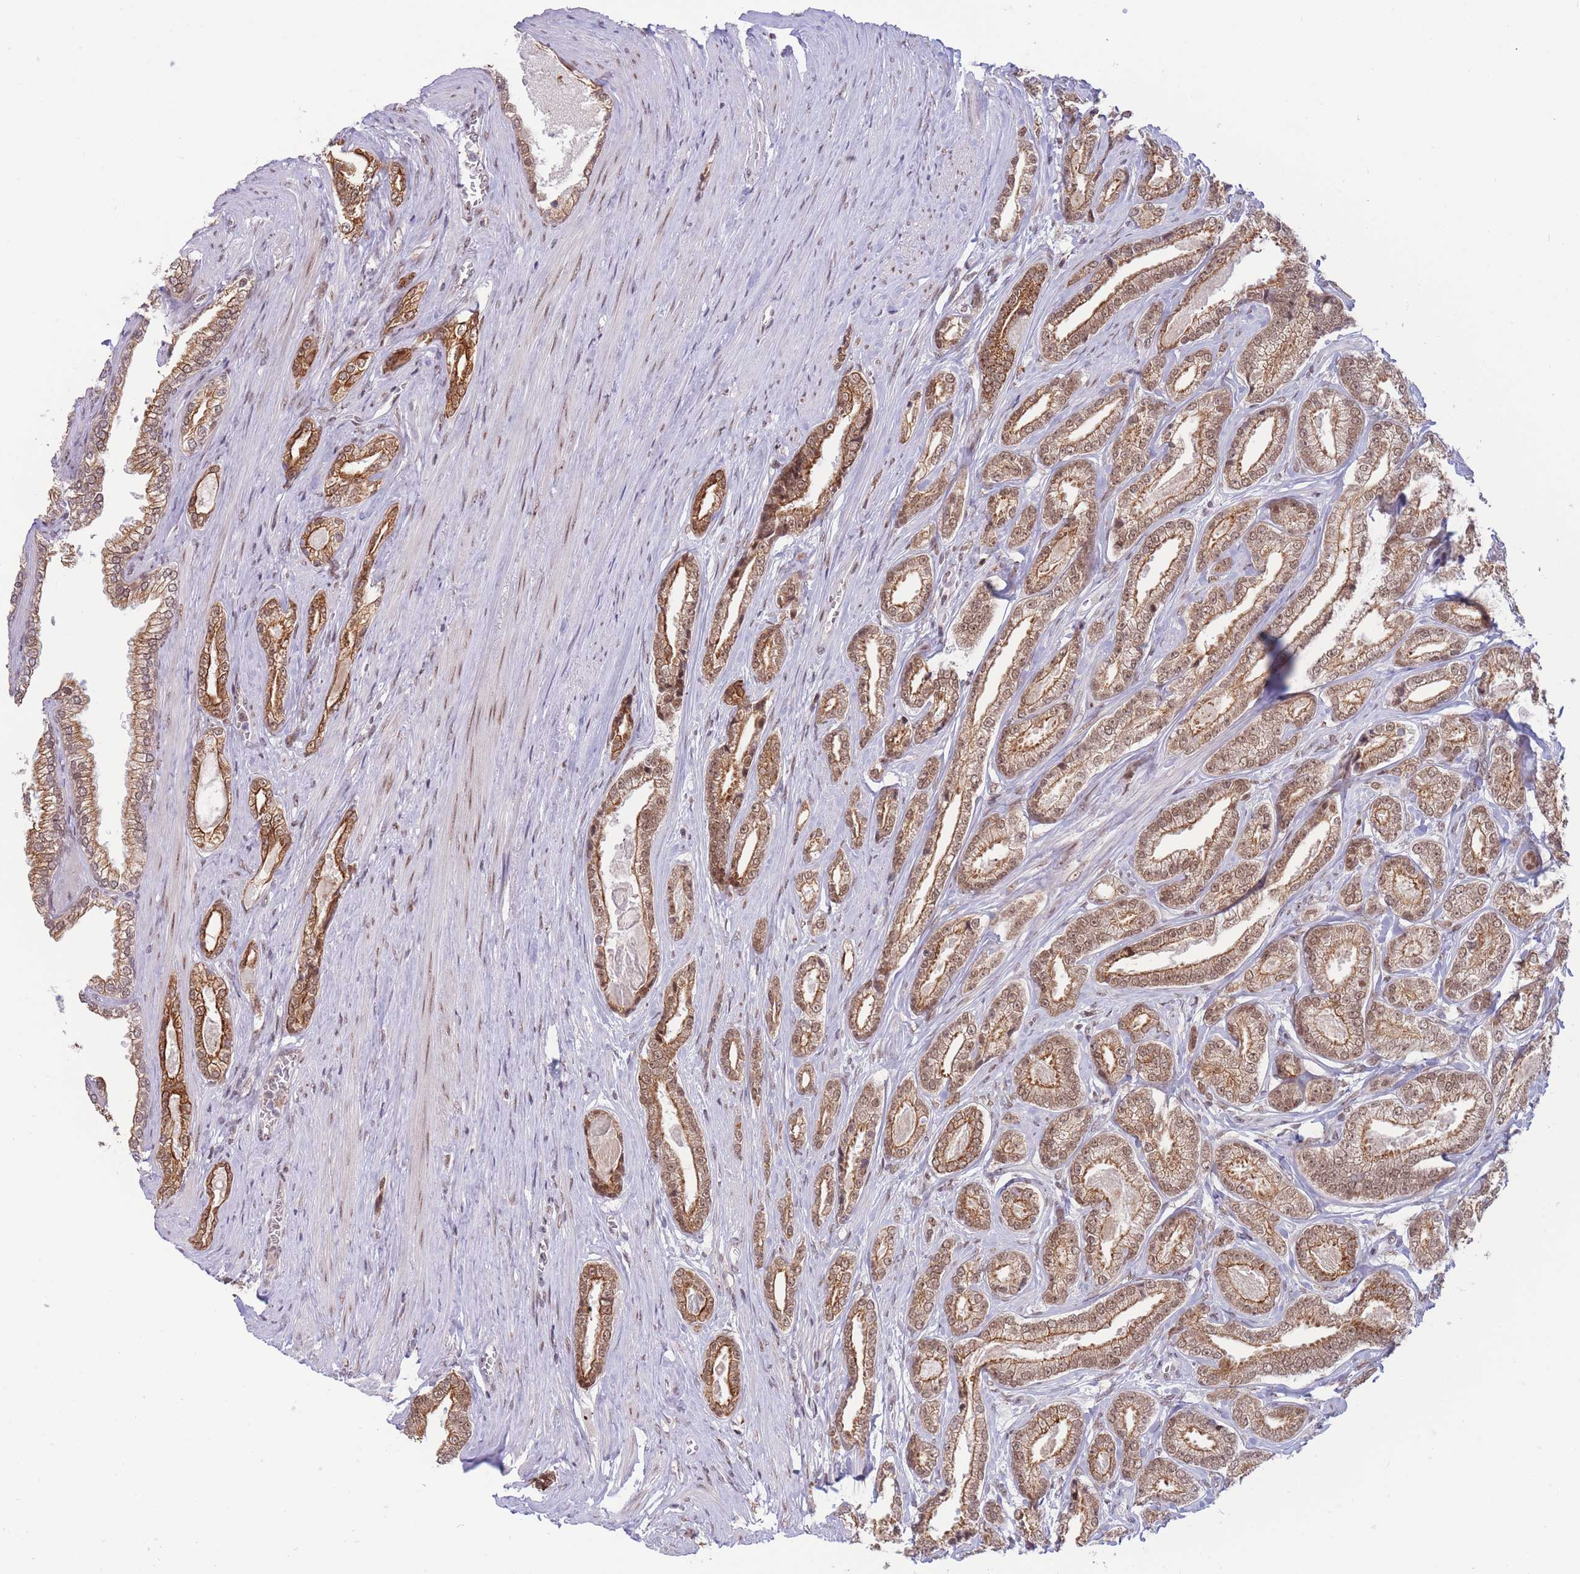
{"staining": {"intensity": "moderate", "quantity": ">75%", "location": "cytoplasmic/membranous,nuclear"}, "tissue": "prostate cancer", "cell_type": "Tumor cells", "image_type": "cancer", "snomed": [{"axis": "morphology", "description": "Adenocarcinoma, NOS"}, {"axis": "topography", "description": "Prostate and seminal vesicle, NOS"}], "caption": "This is a histology image of IHC staining of adenocarcinoma (prostate), which shows moderate expression in the cytoplasmic/membranous and nuclear of tumor cells.", "gene": "TARBP2", "patient": {"sex": "male", "age": 76}}